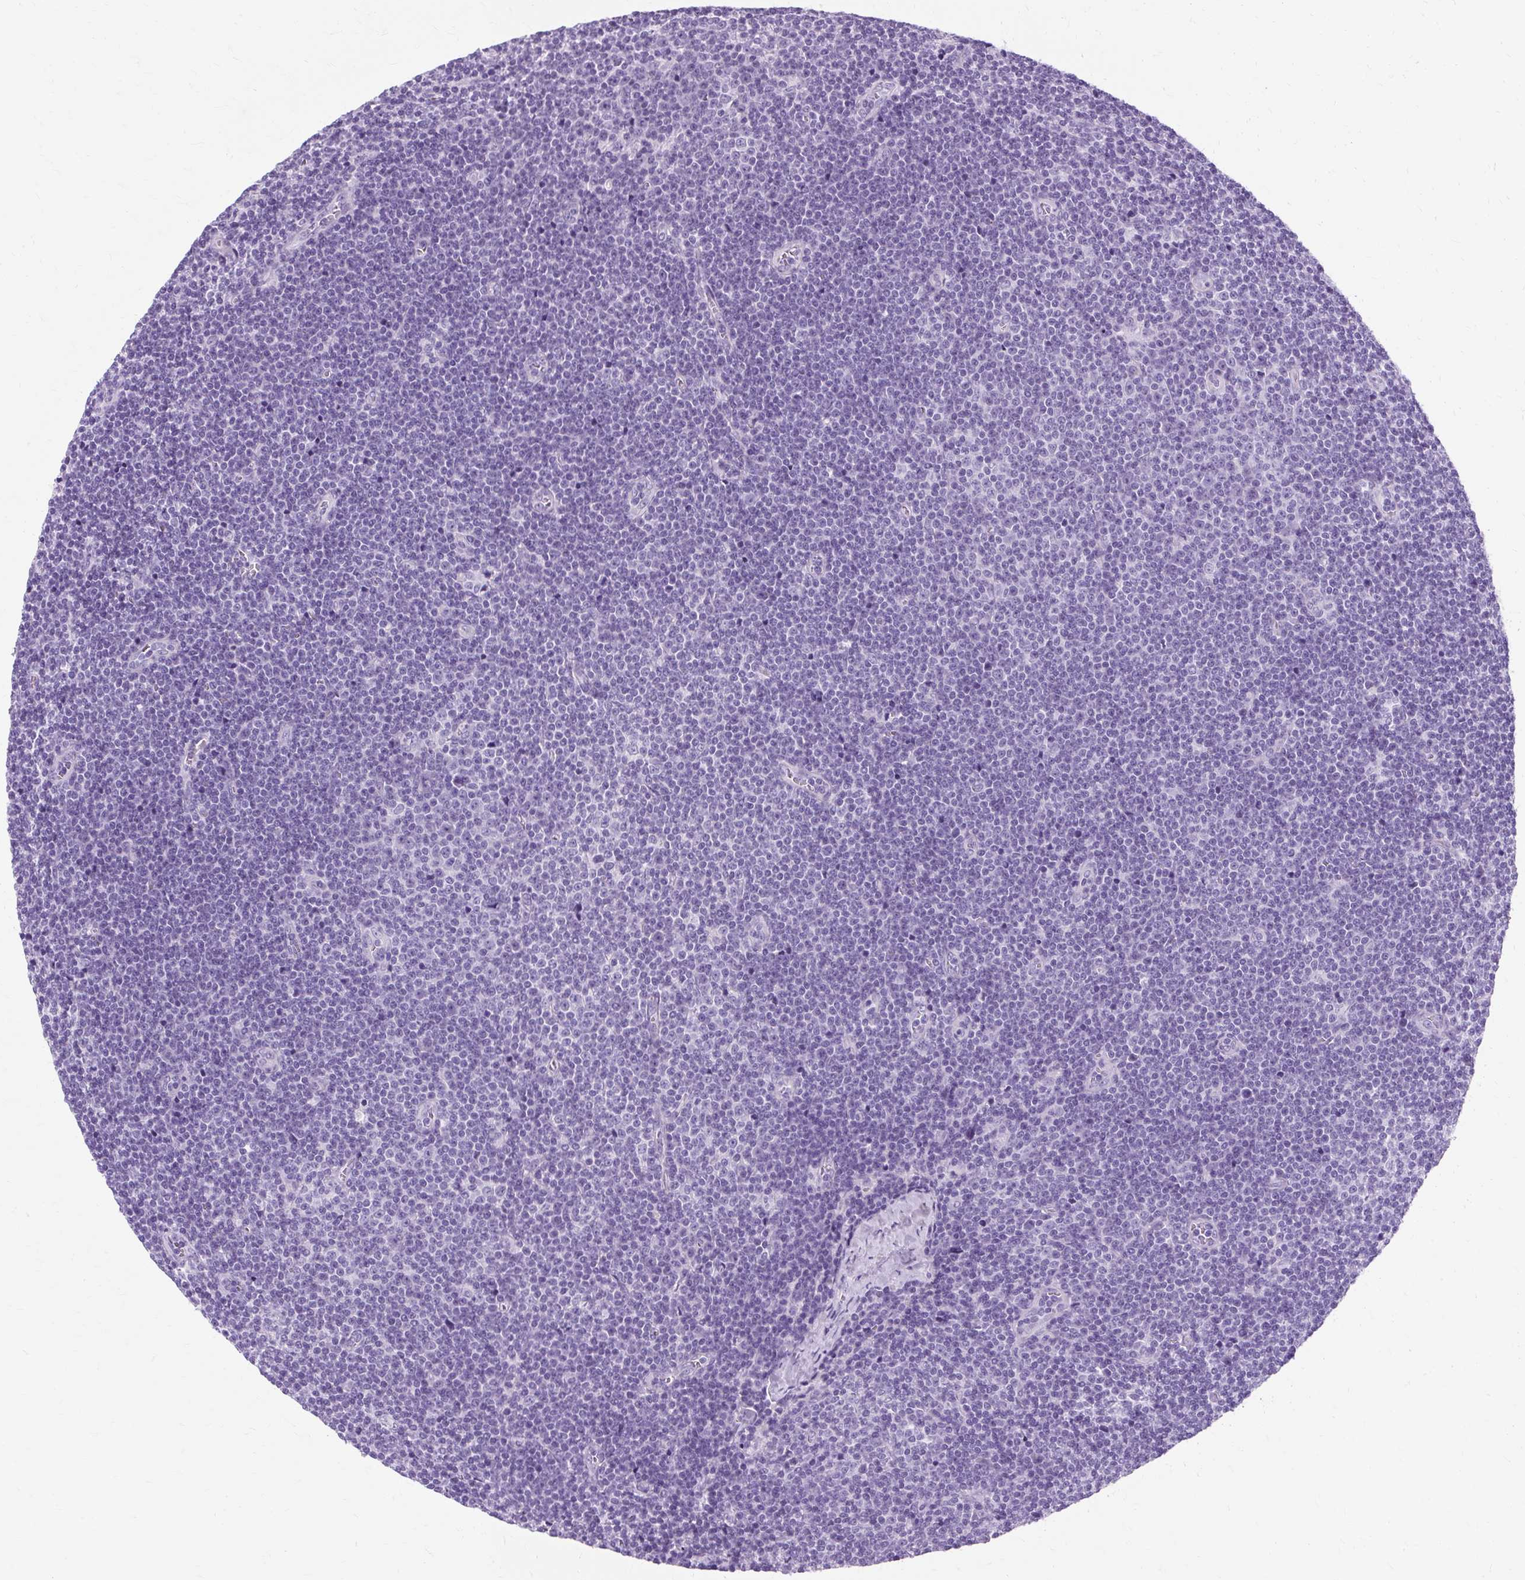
{"staining": {"intensity": "negative", "quantity": "none", "location": "none"}, "tissue": "lymphoma", "cell_type": "Tumor cells", "image_type": "cancer", "snomed": [{"axis": "morphology", "description": "Malignant lymphoma, non-Hodgkin's type, Low grade"}, {"axis": "topography", "description": "Lymph node"}], "caption": "High power microscopy histopathology image of an immunohistochemistry image of malignant lymphoma, non-Hodgkin's type (low-grade), revealing no significant expression in tumor cells.", "gene": "TMEM89", "patient": {"sex": "male", "age": 48}}